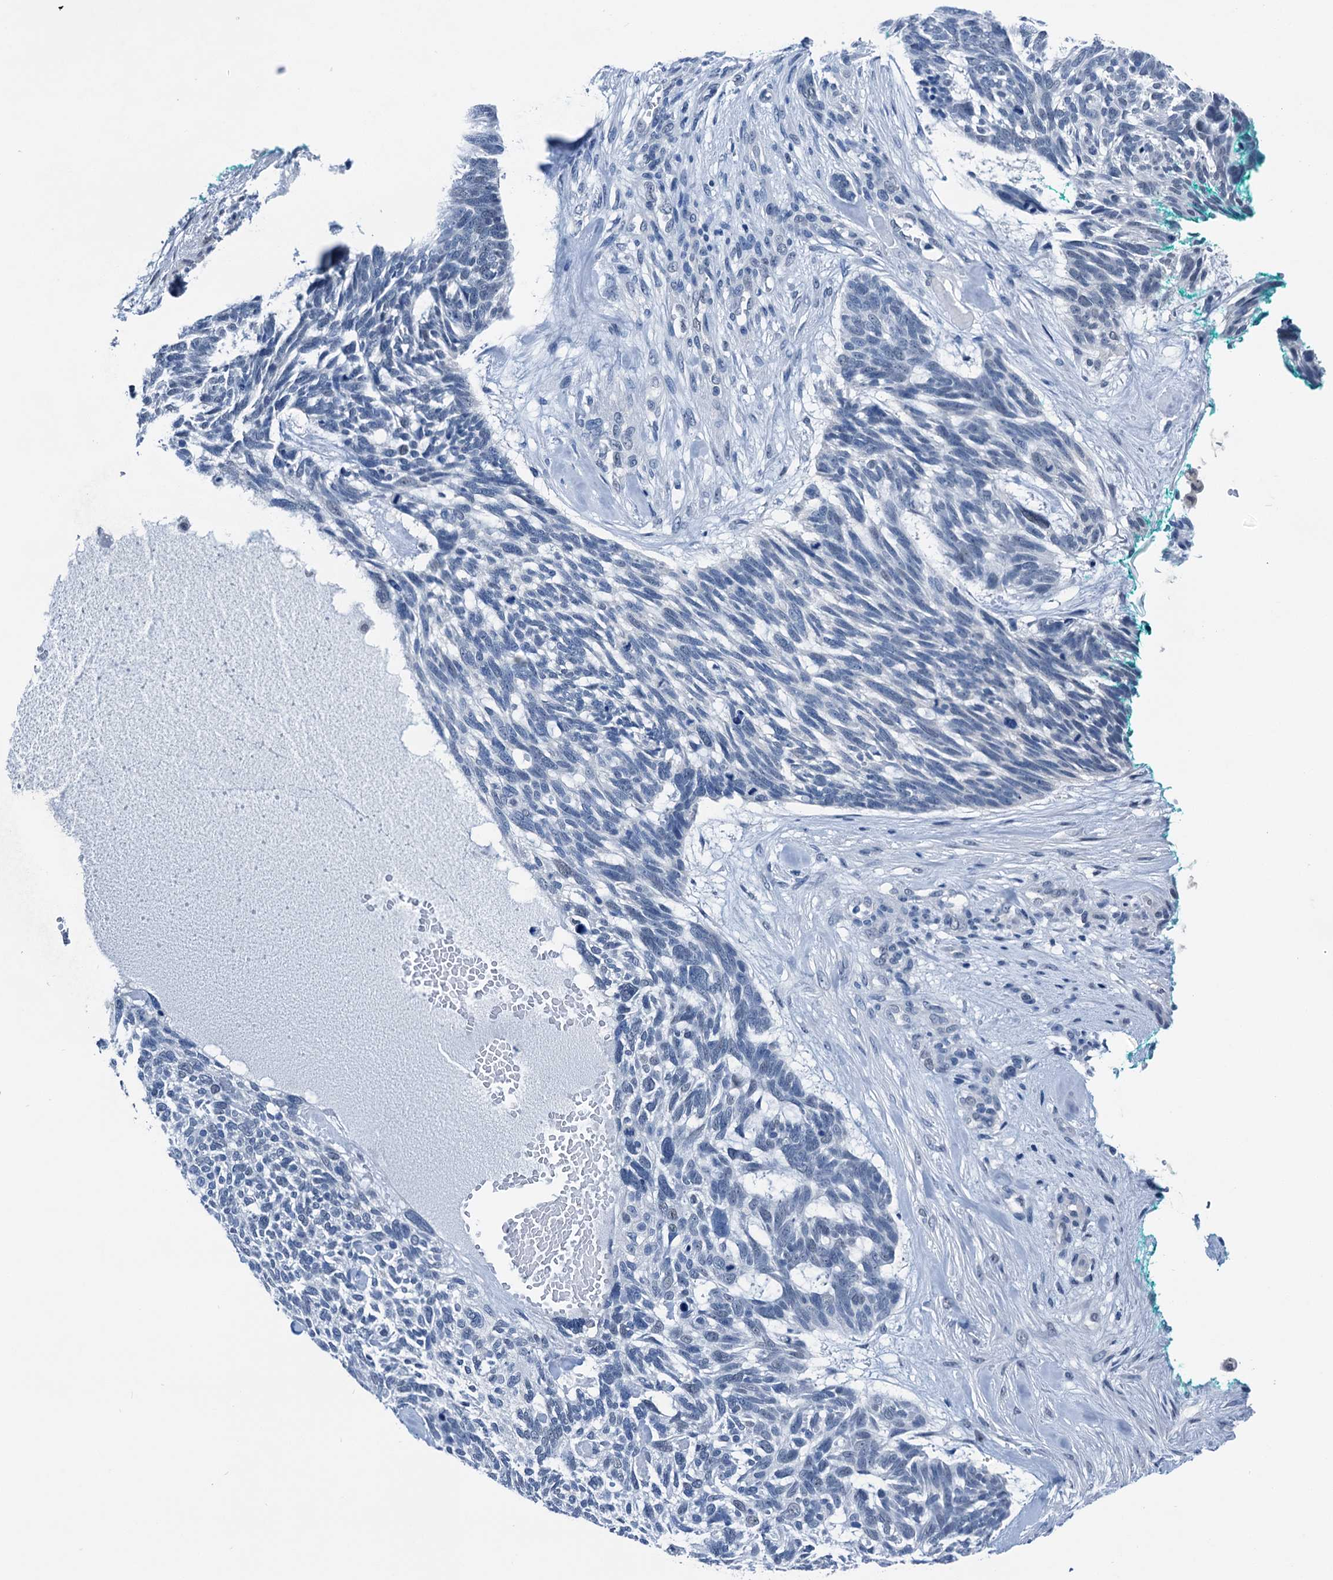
{"staining": {"intensity": "negative", "quantity": "none", "location": "none"}, "tissue": "skin cancer", "cell_type": "Tumor cells", "image_type": "cancer", "snomed": [{"axis": "morphology", "description": "Basal cell carcinoma"}, {"axis": "topography", "description": "Skin"}], "caption": "Protein analysis of skin basal cell carcinoma demonstrates no significant staining in tumor cells.", "gene": "CBLN3", "patient": {"sex": "male", "age": 88}}